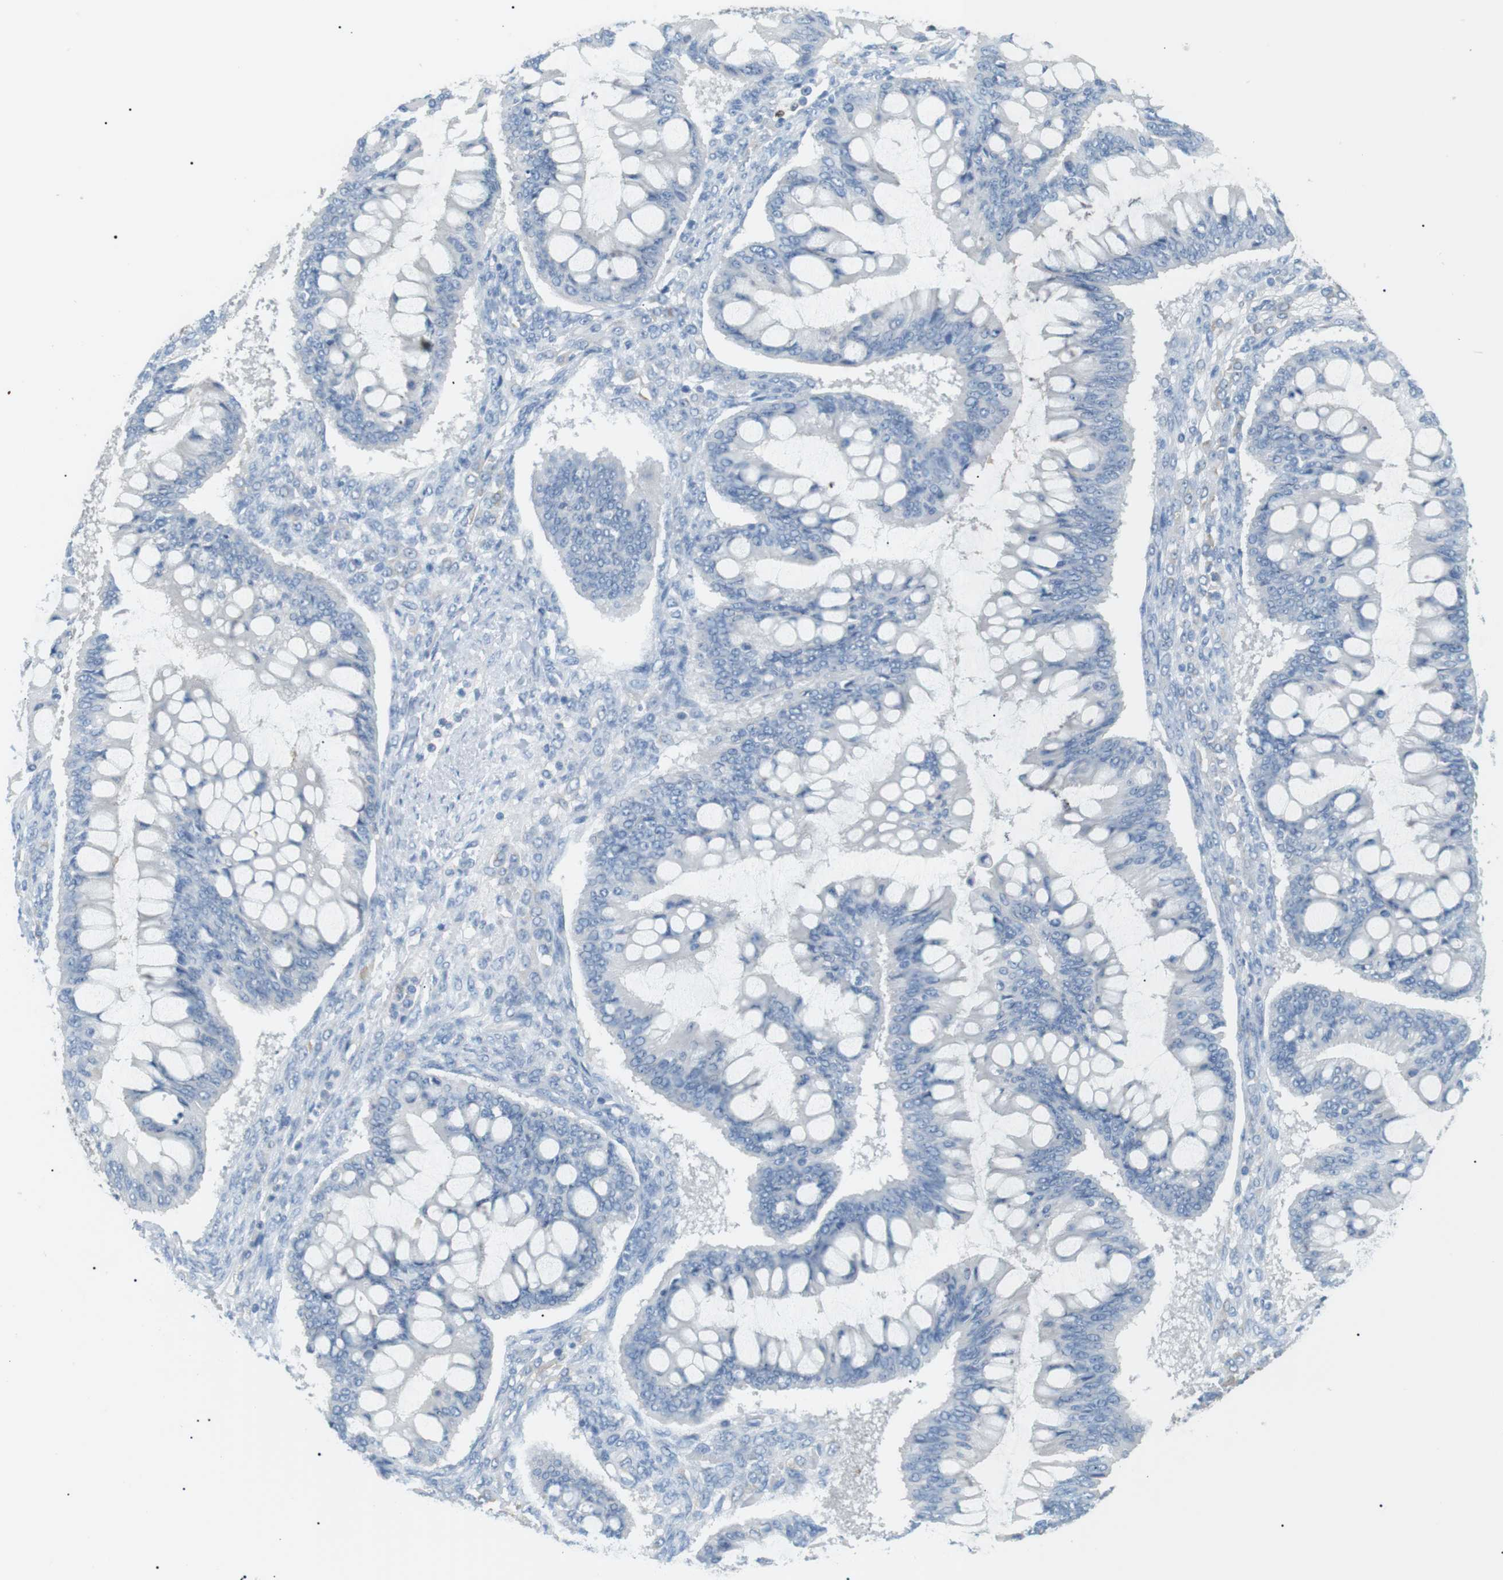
{"staining": {"intensity": "negative", "quantity": "none", "location": "none"}, "tissue": "ovarian cancer", "cell_type": "Tumor cells", "image_type": "cancer", "snomed": [{"axis": "morphology", "description": "Cystadenocarcinoma, mucinous, NOS"}, {"axis": "topography", "description": "Ovary"}], "caption": "High magnification brightfield microscopy of mucinous cystadenocarcinoma (ovarian) stained with DAB (brown) and counterstained with hematoxylin (blue): tumor cells show no significant staining. (DAB immunohistochemistry (IHC) visualized using brightfield microscopy, high magnification).", "gene": "CDH26", "patient": {"sex": "female", "age": 73}}